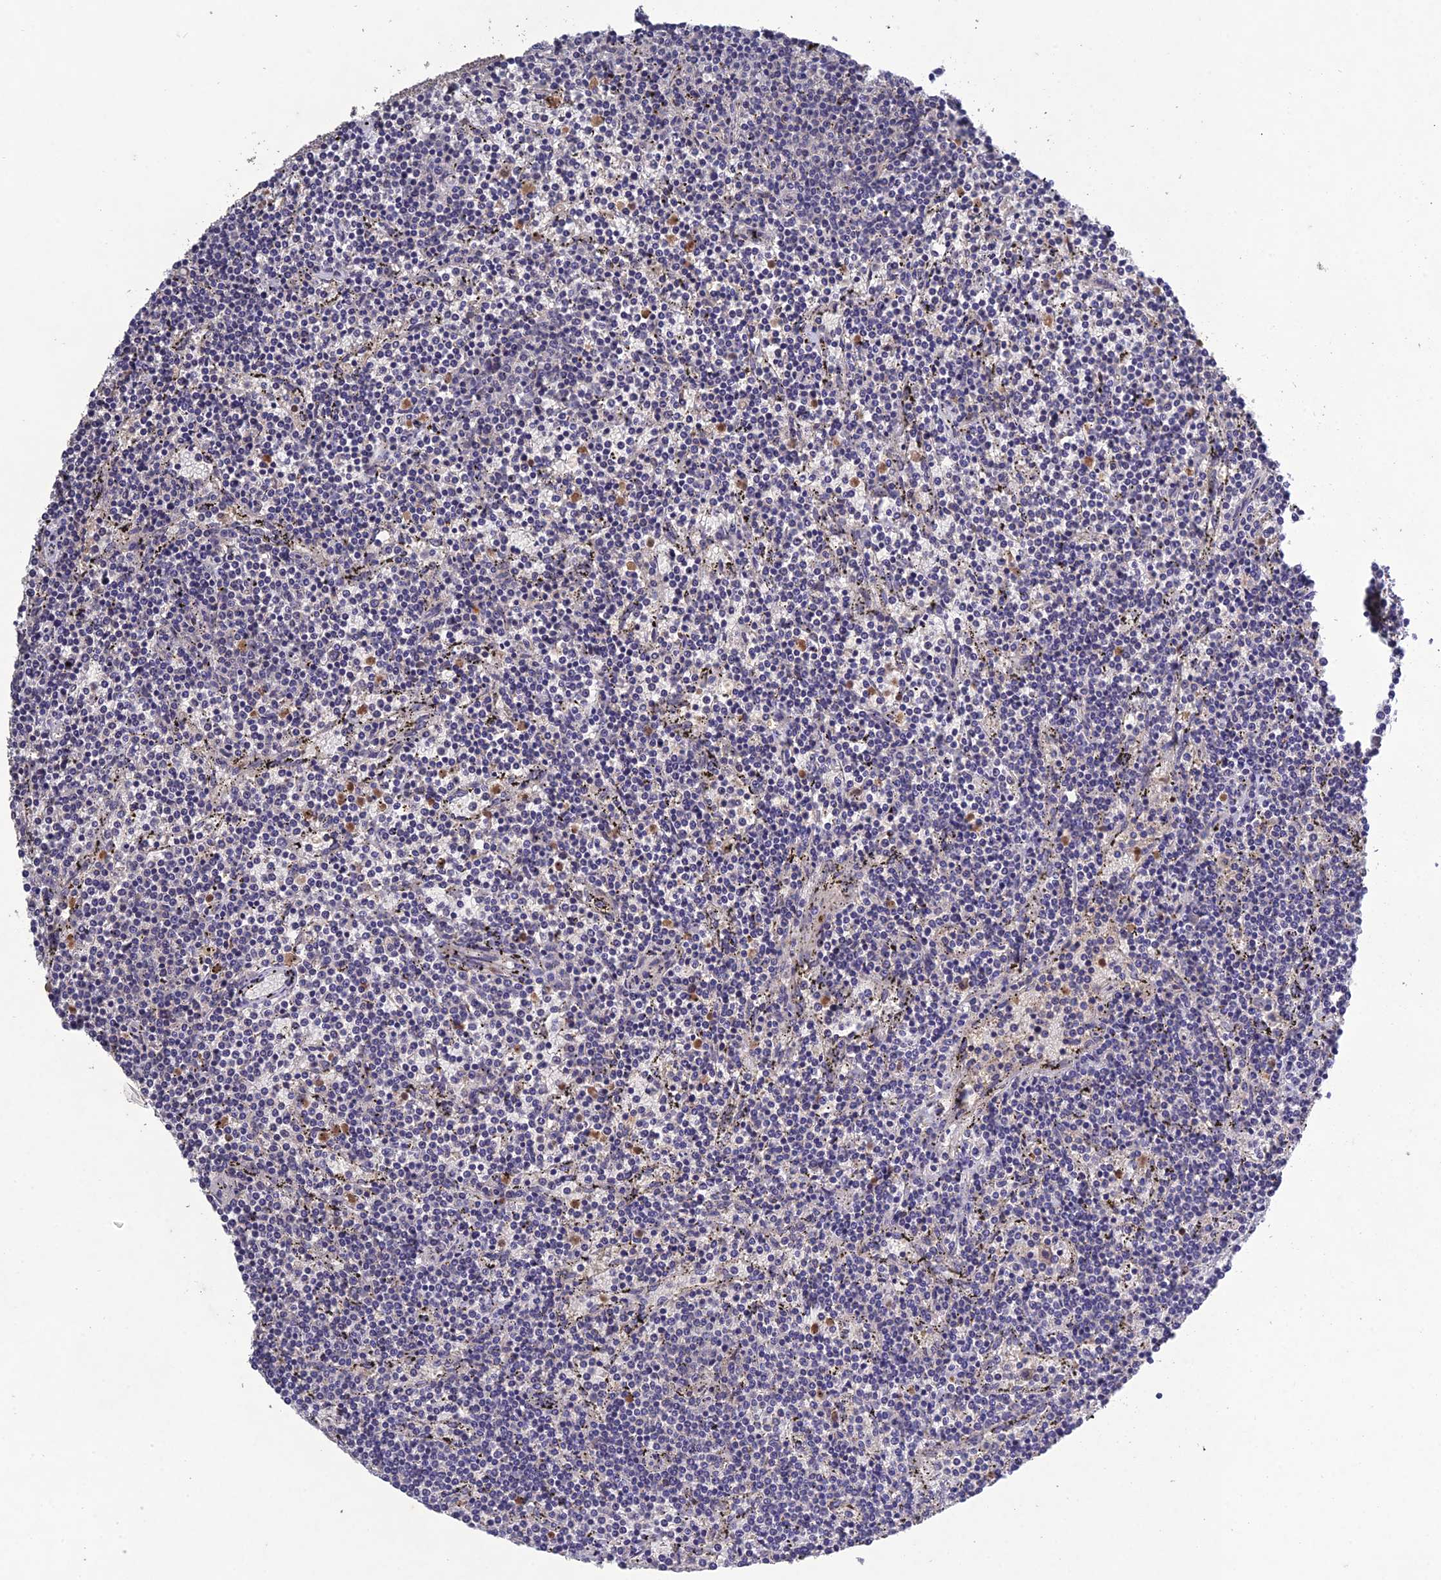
{"staining": {"intensity": "negative", "quantity": "none", "location": "none"}, "tissue": "lymphoma", "cell_type": "Tumor cells", "image_type": "cancer", "snomed": [{"axis": "morphology", "description": "Malignant lymphoma, non-Hodgkin's type, Low grade"}, {"axis": "topography", "description": "Spleen"}], "caption": "Tumor cells show no significant expression in lymphoma. (DAB (3,3'-diaminobenzidine) immunohistochemistry, high magnification).", "gene": "SLC39A13", "patient": {"sex": "female", "age": 50}}